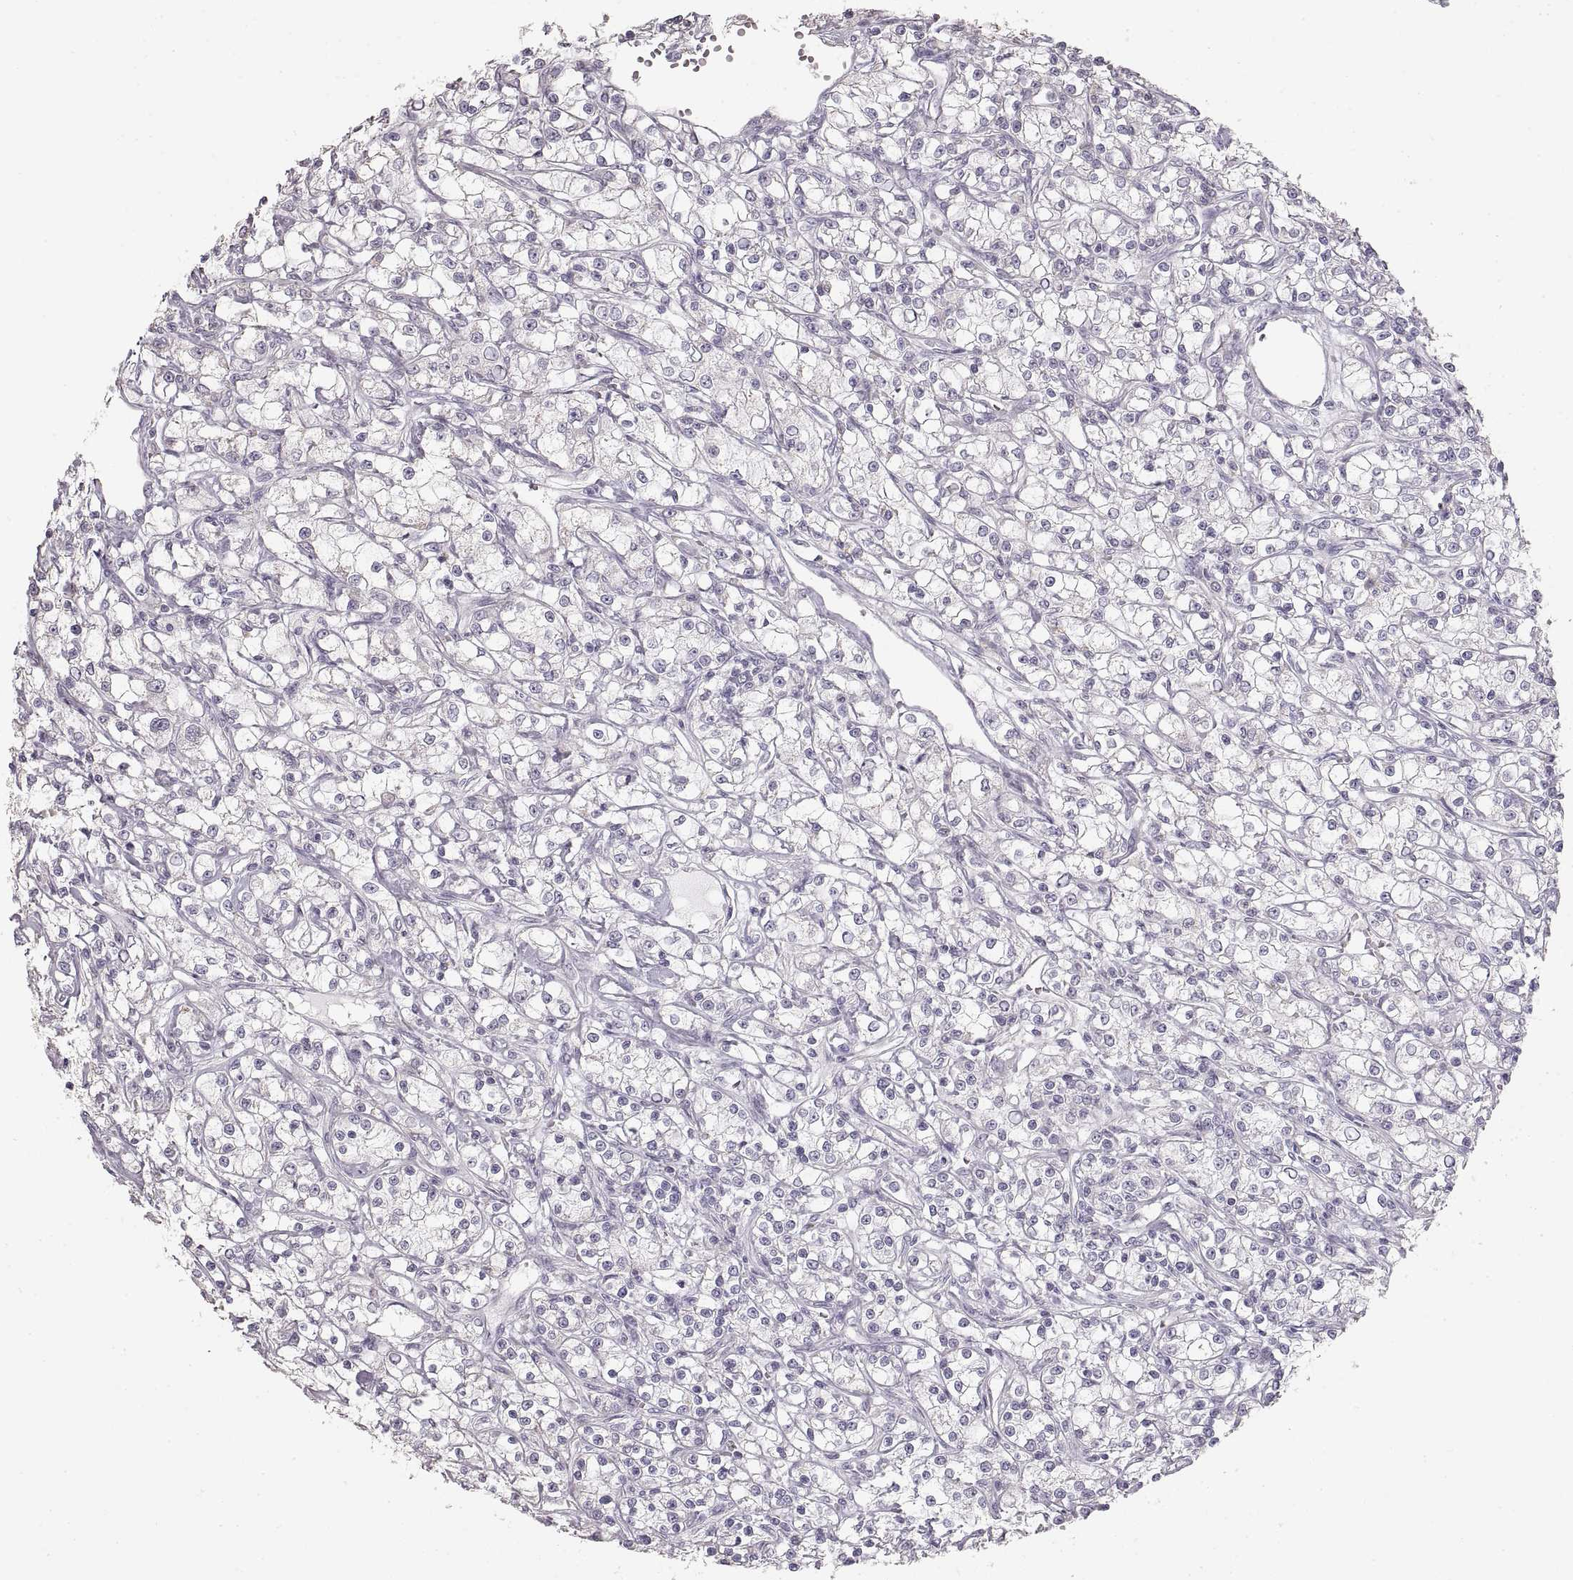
{"staining": {"intensity": "negative", "quantity": "none", "location": "none"}, "tissue": "renal cancer", "cell_type": "Tumor cells", "image_type": "cancer", "snomed": [{"axis": "morphology", "description": "Adenocarcinoma, NOS"}, {"axis": "topography", "description": "Kidney"}], "caption": "The immunohistochemistry photomicrograph has no significant positivity in tumor cells of renal cancer (adenocarcinoma) tissue. (DAB (3,3'-diaminobenzidine) immunohistochemistry with hematoxylin counter stain).", "gene": "ZP3", "patient": {"sex": "female", "age": 59}}